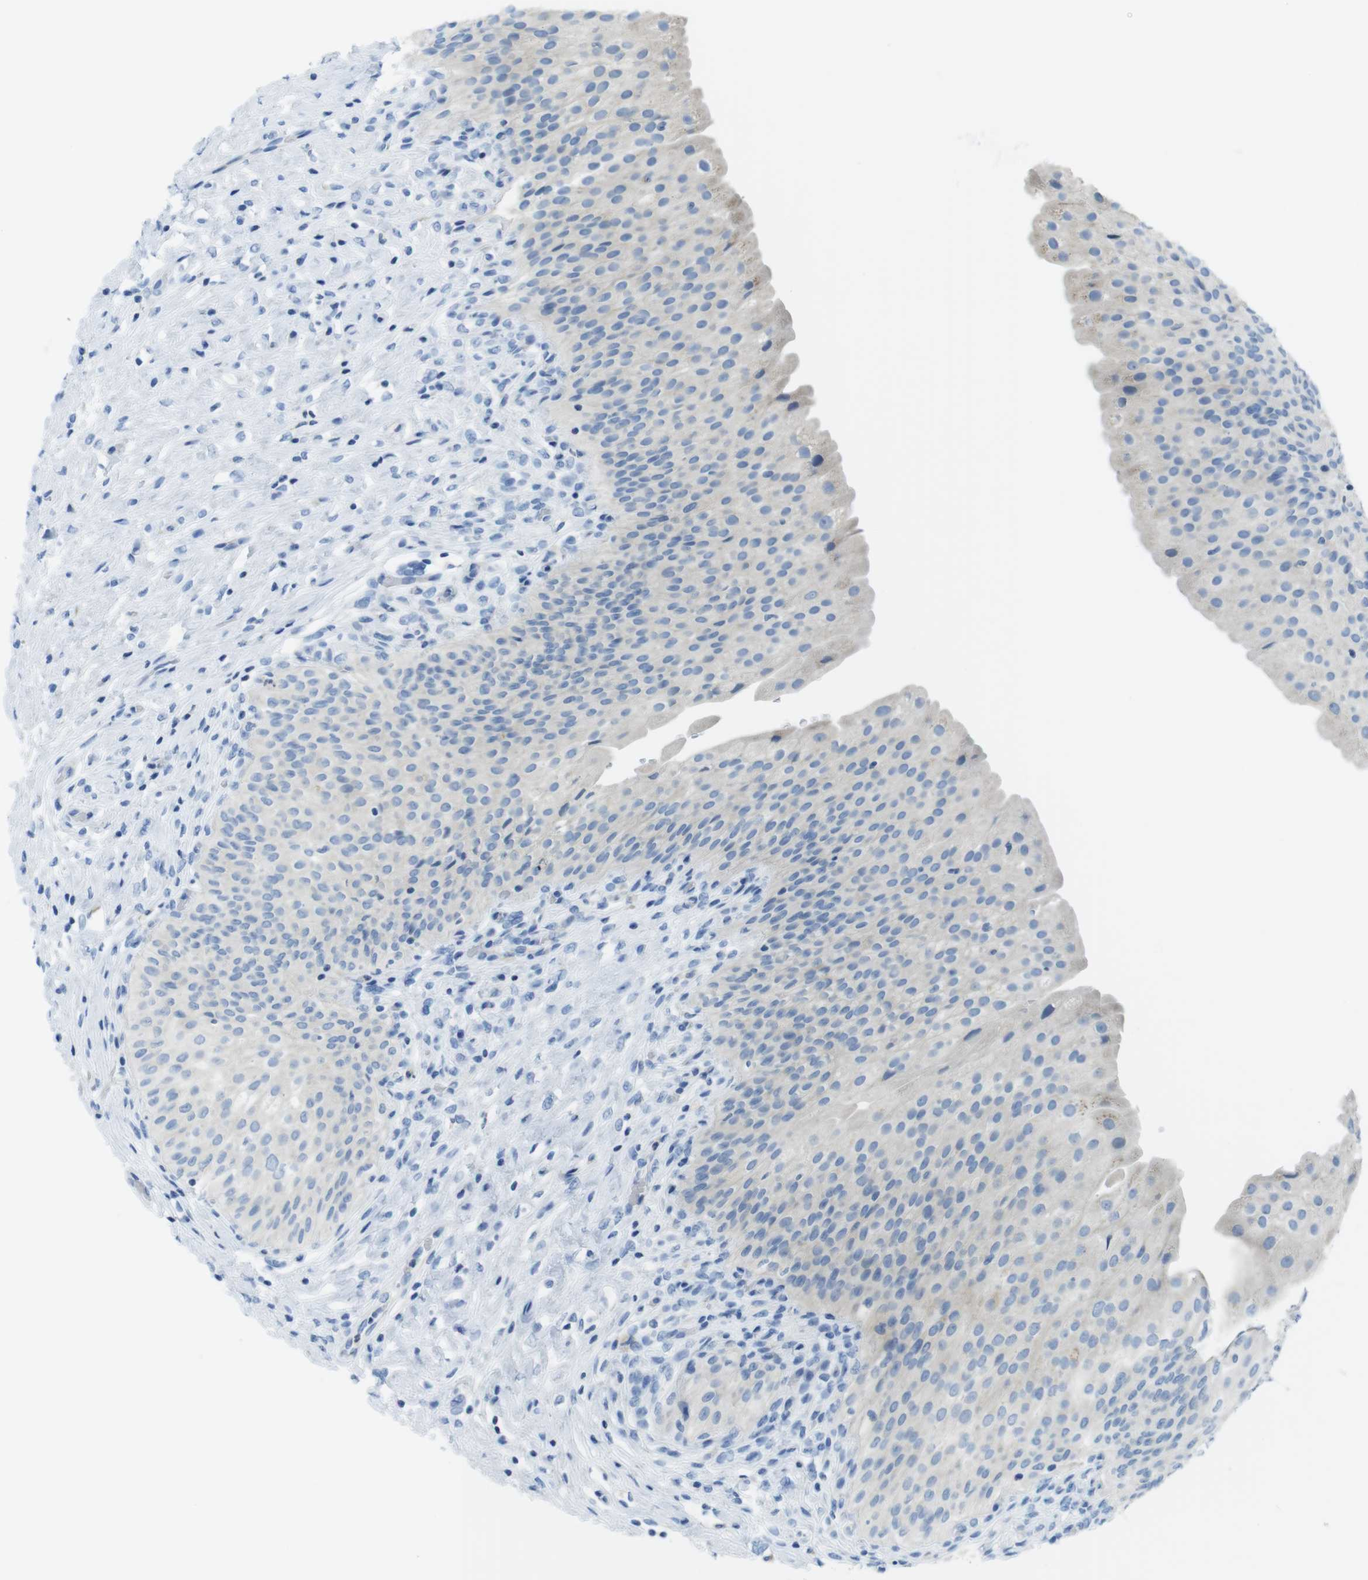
{"staining": {"intensity": "negative", "quantity": "none", "location": "none"}, "tissue": "urinary bladder", "cell_type": "Urothelial cells", "image_type": "normal", "snomed": [{"axis": "morphology", "description": "Normal tissue, NOS"}, {"axis": "morphology", "description": "Urothelial carcinoma, High grade"}, {"axis": "topography", "description": "Urinary bladder"}], "caption": "Human urinary bladder stained for a protein using IHC displays no positivity in urothelial cells.", "gene": "ASIC5", "patient": {"sex": "male", "age": 46}}